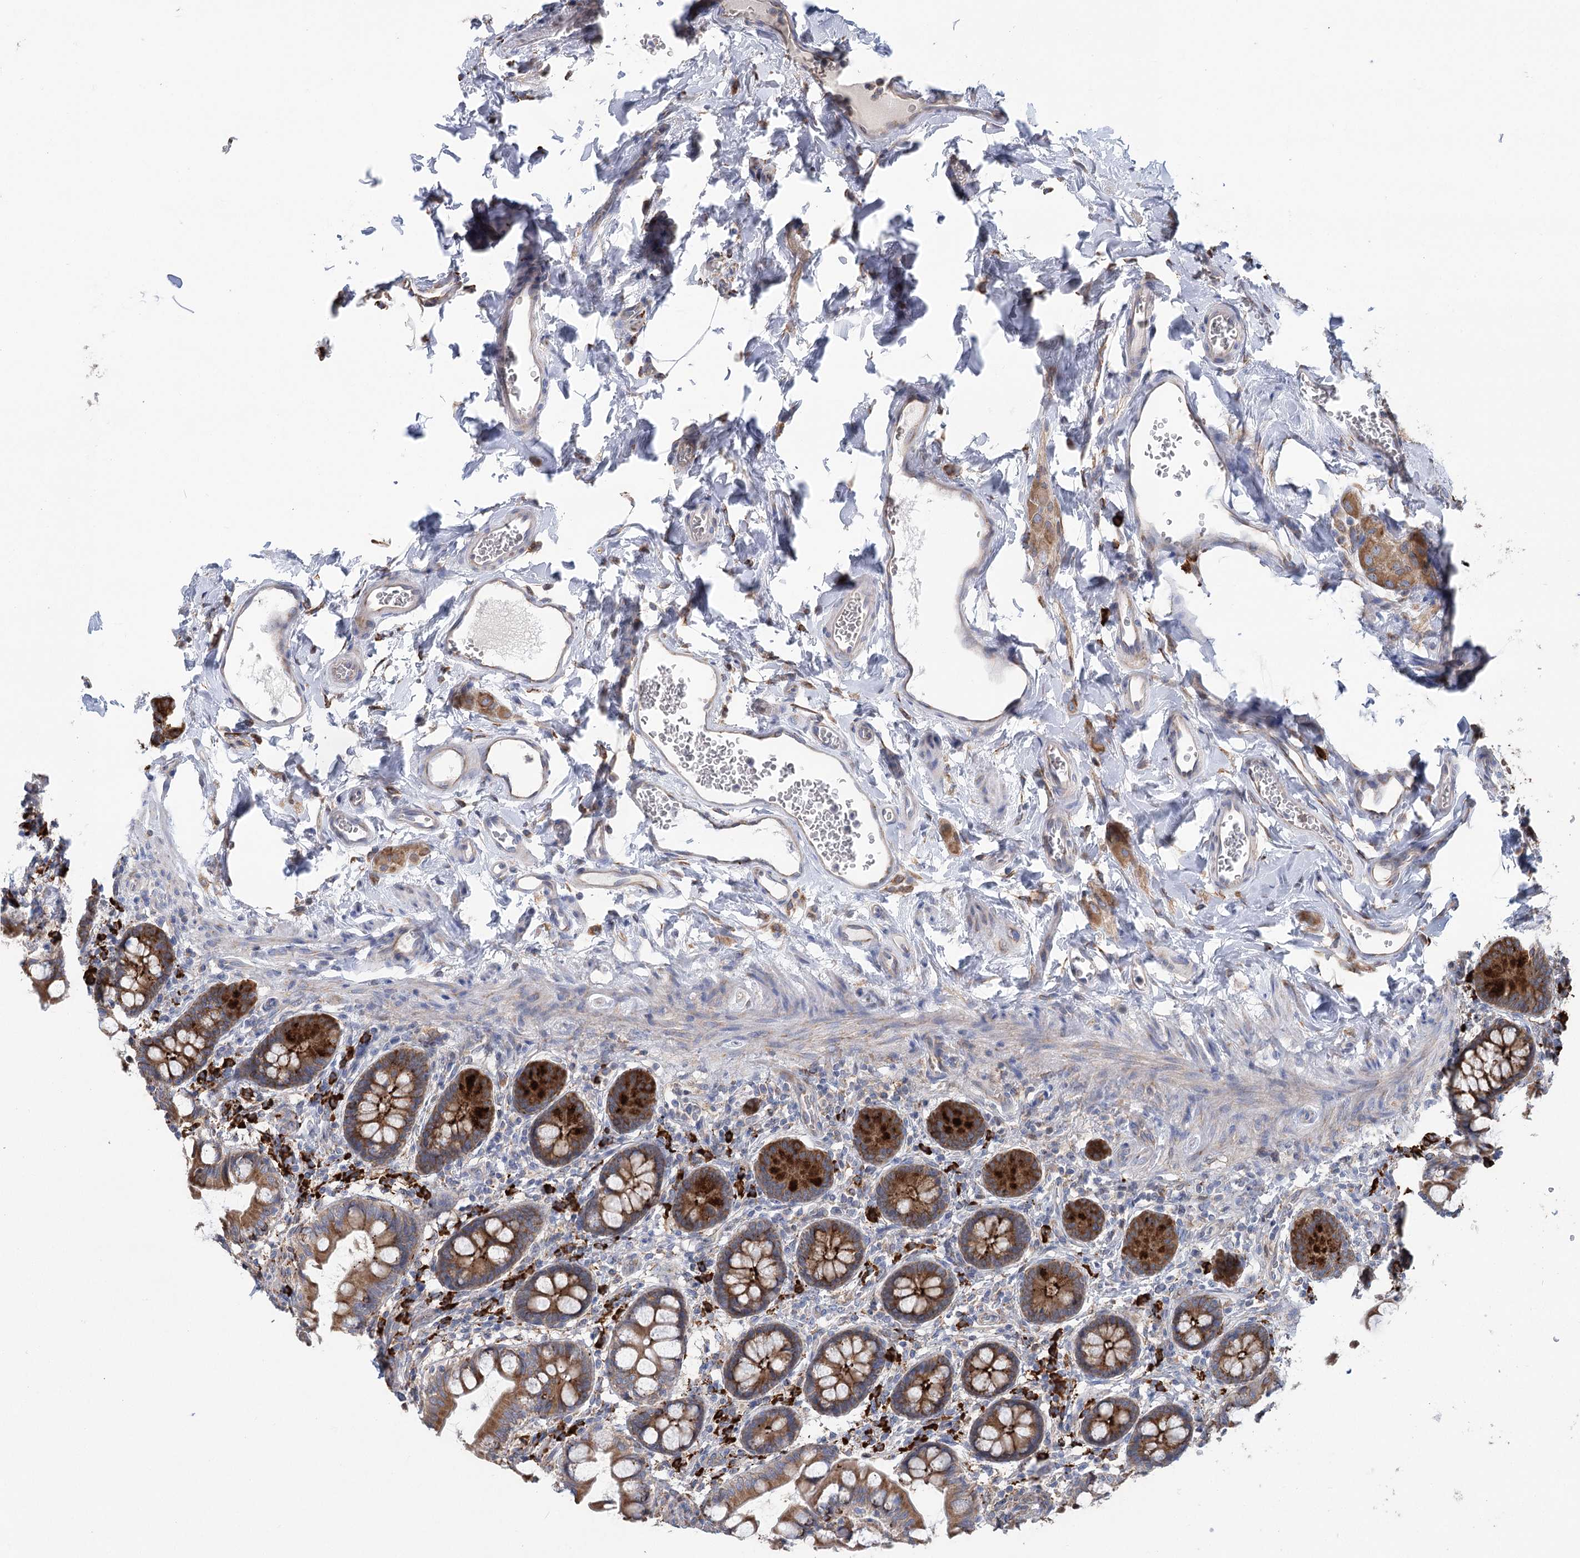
{"staining": {"intensity": "strong", "quantity": ">75%", "location": "cytoplasmic/membranous"}, "tissue": "small intestine", "cell_type": "Glandular cells", "image_type": "normal", "snomed": [{"axis": "morphology", "description": "Normal tissue, NOS"}, {"axis": "topography", "description": "Small intestine"}], "caption": "Immunohistochemistry of unremarkable small intestine shows high levels of strong cytoplasmic/membranous expression in about >75% of glandular cells.", "gene": "METTL24", "patient": {"sex": "male", "age": 52}}